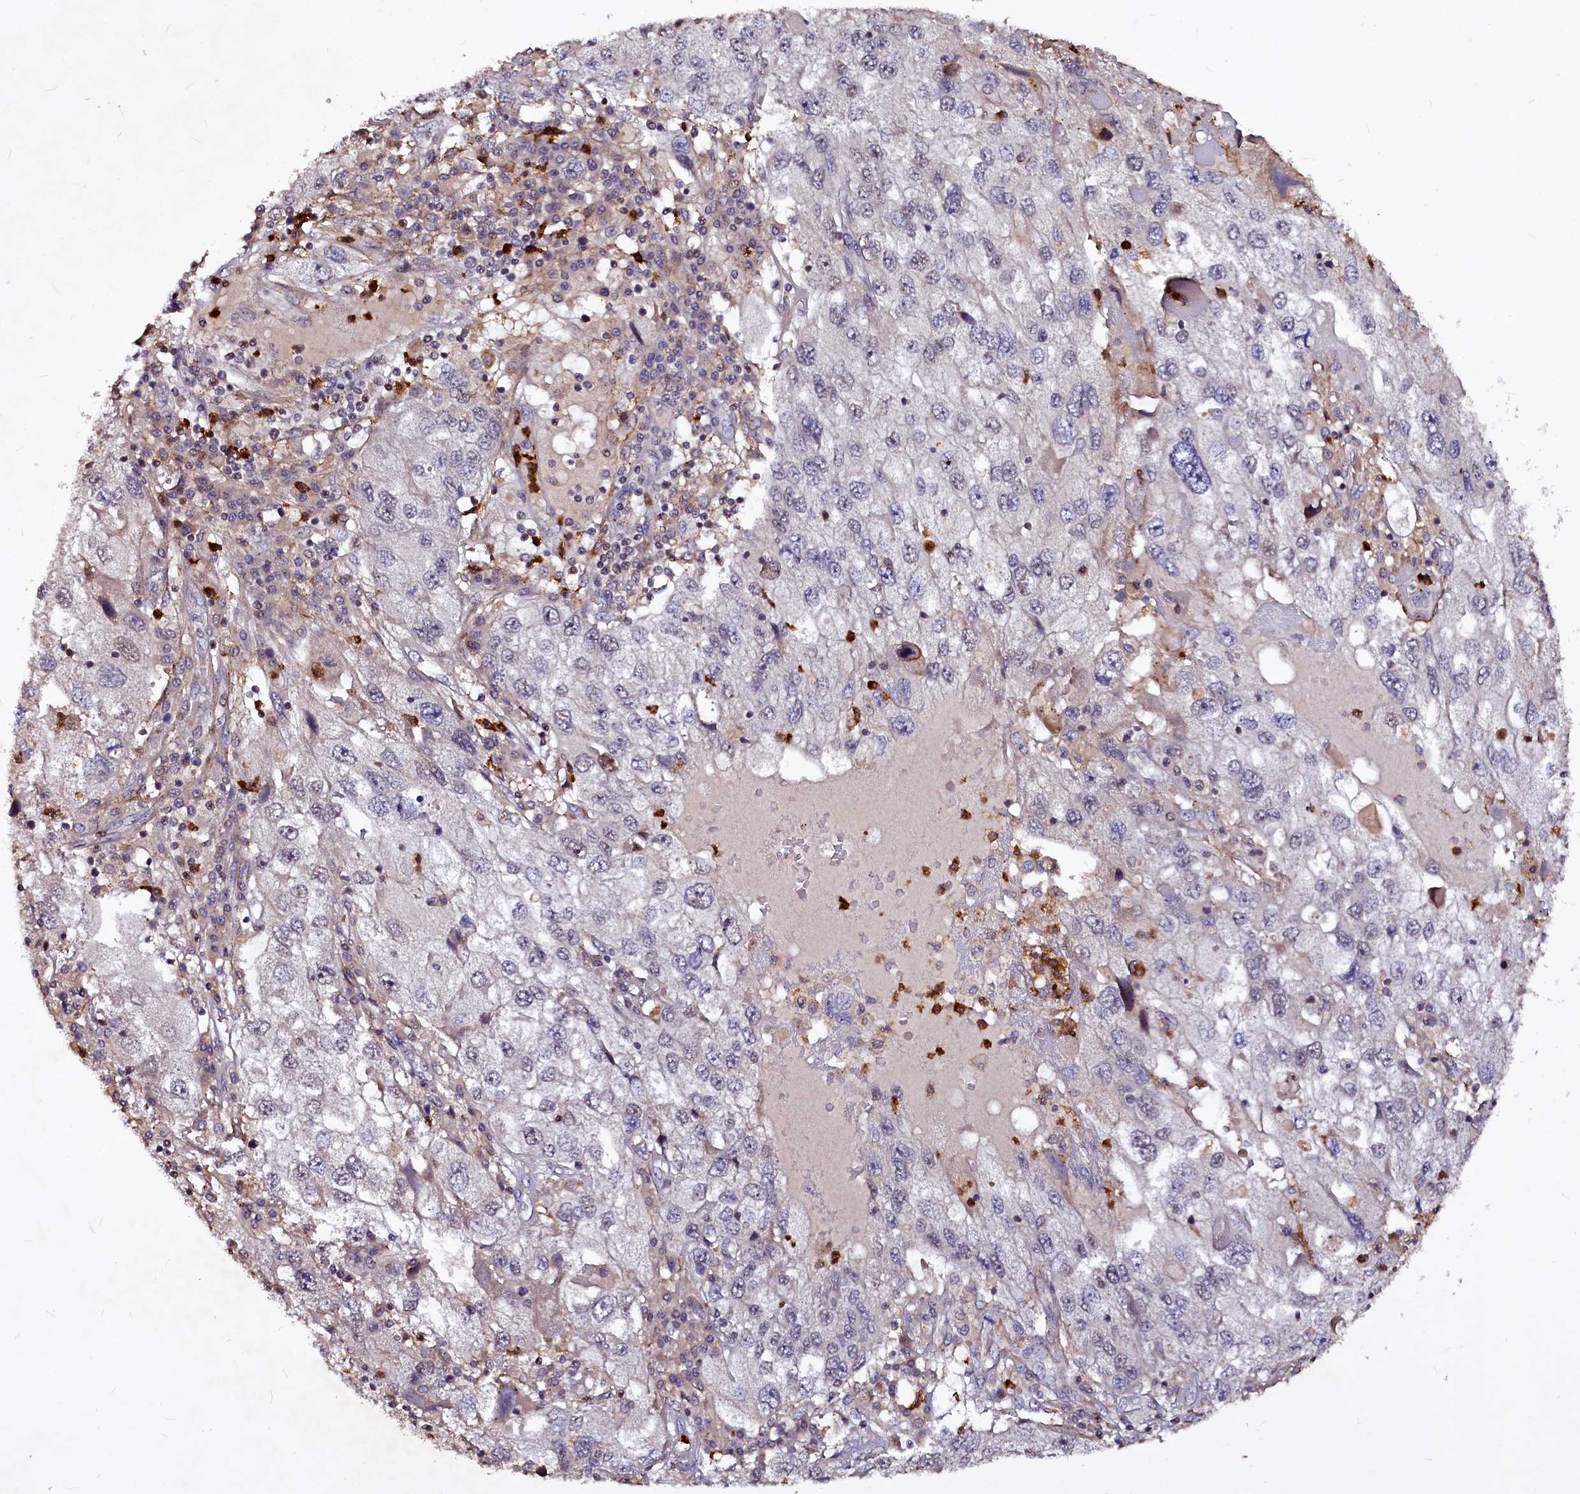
{"staining": {"intensity": "negative", "quantity": "none", "location": "none"}, "tissue": "endometrial cancer", "cell_type": "Tumor cells", "image_type": "cancer", "snomed": [{"axis": "morphology", "description": "Adenocarcinoma, NOS"}, {"axis": "topography", "description": "Endometrium"}], "caption": "Immunohistochemical staining of human endometrial adenocarcinoma reveals no significant positivity in tumor cells. (Brightfield microscopy of DAB (3,3'-diaminobenzidine) immunohistochemistry (IHC) at high magnification).", "gene": "ATG101", "patient": {"sex": "female", "age": 49}}